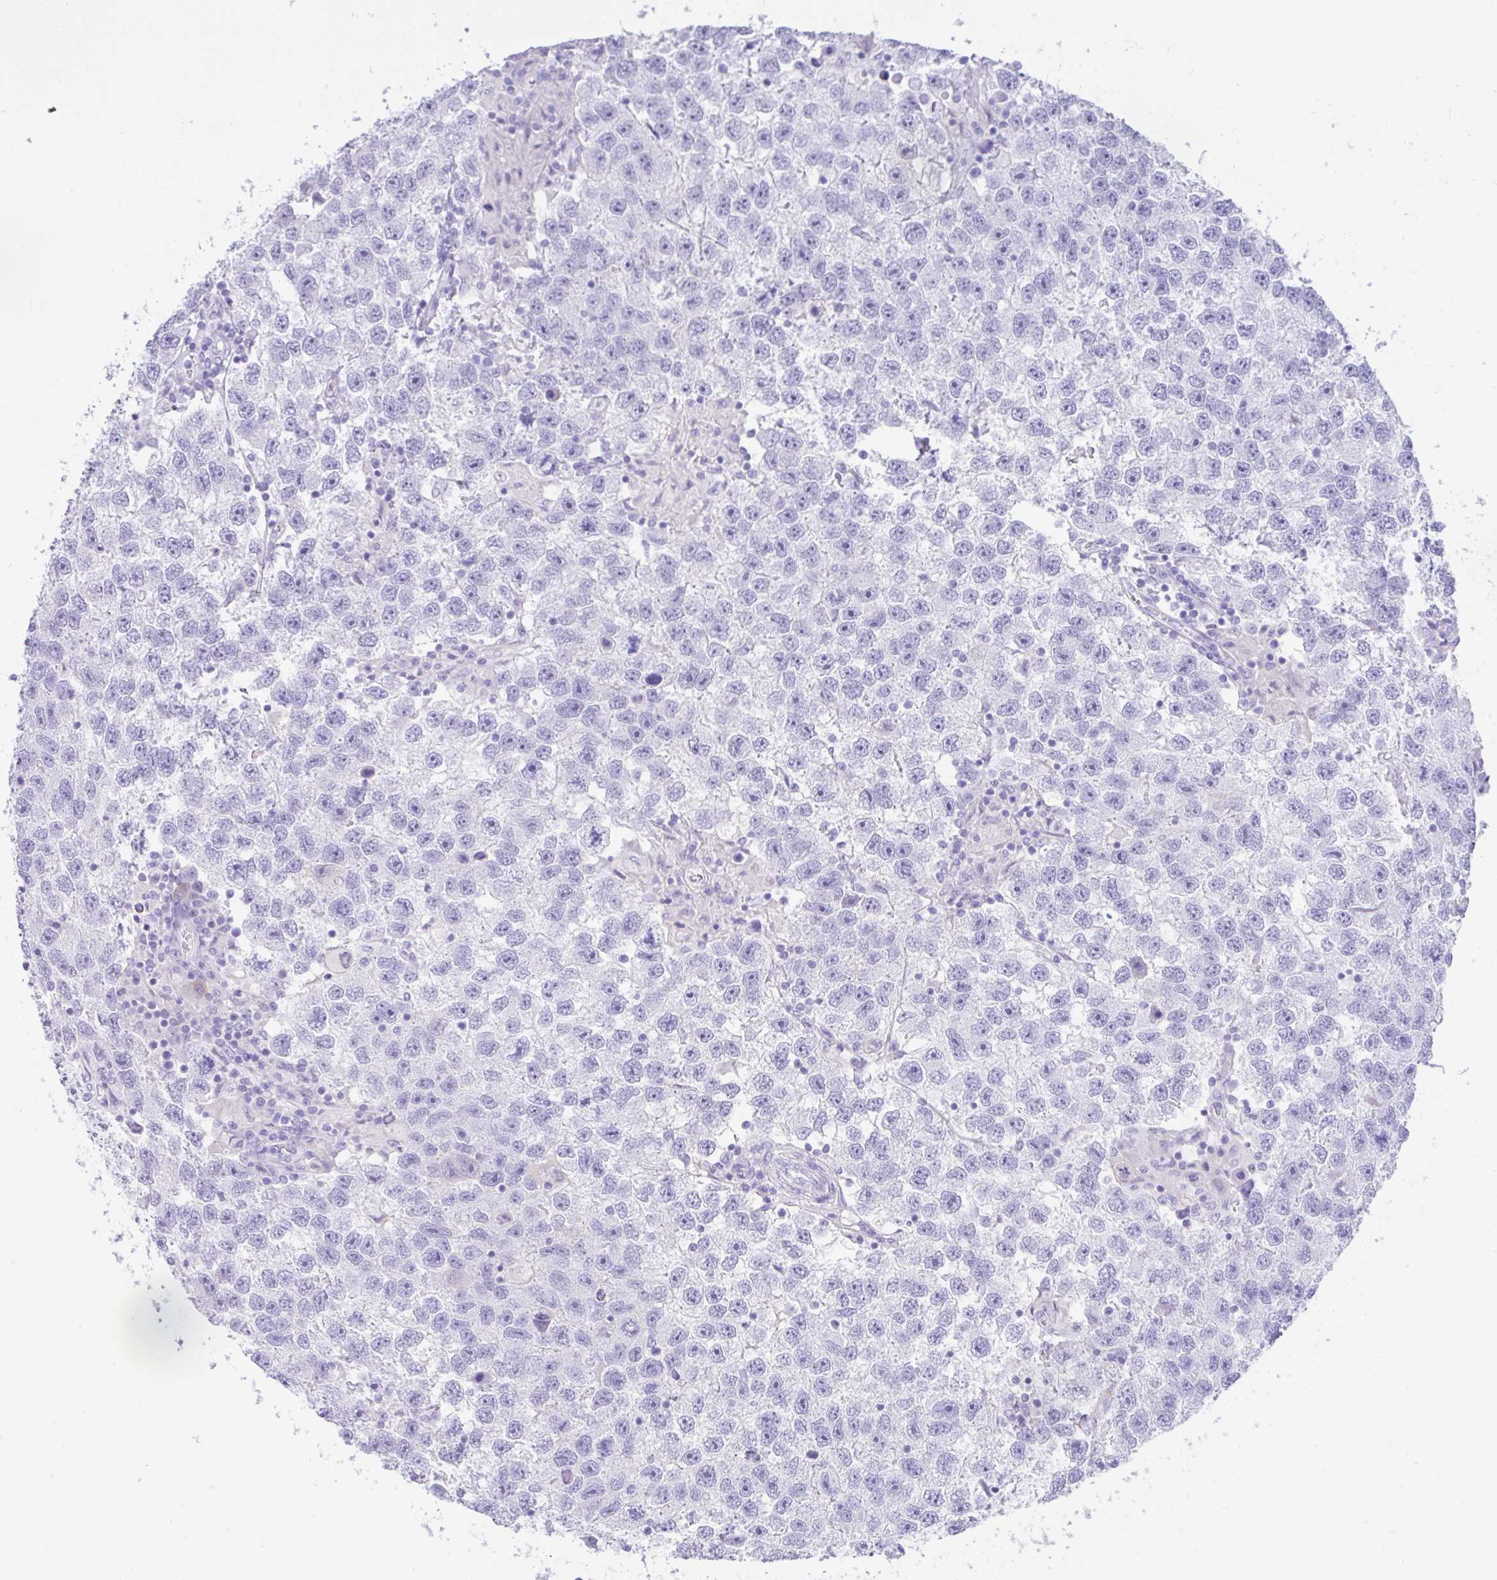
{"staining": {"intensity": "negative", "quantity": "none", "location": "none"}, "tissue": "testis cancer", "cell_type": "Tumor cells", "image_type": "cancer", "snomed": [{"axis": "morphology", "description": "Seminoma, NOS"}, {"axis": "topography", "description": "Testis"}], "caption": "IHC image of testis cancer (seminoma) stained for a protein (brown), which displays no staining in tumor cells.", "gene": "CPA1", "patient": {"sex": "male", "age": 26}}